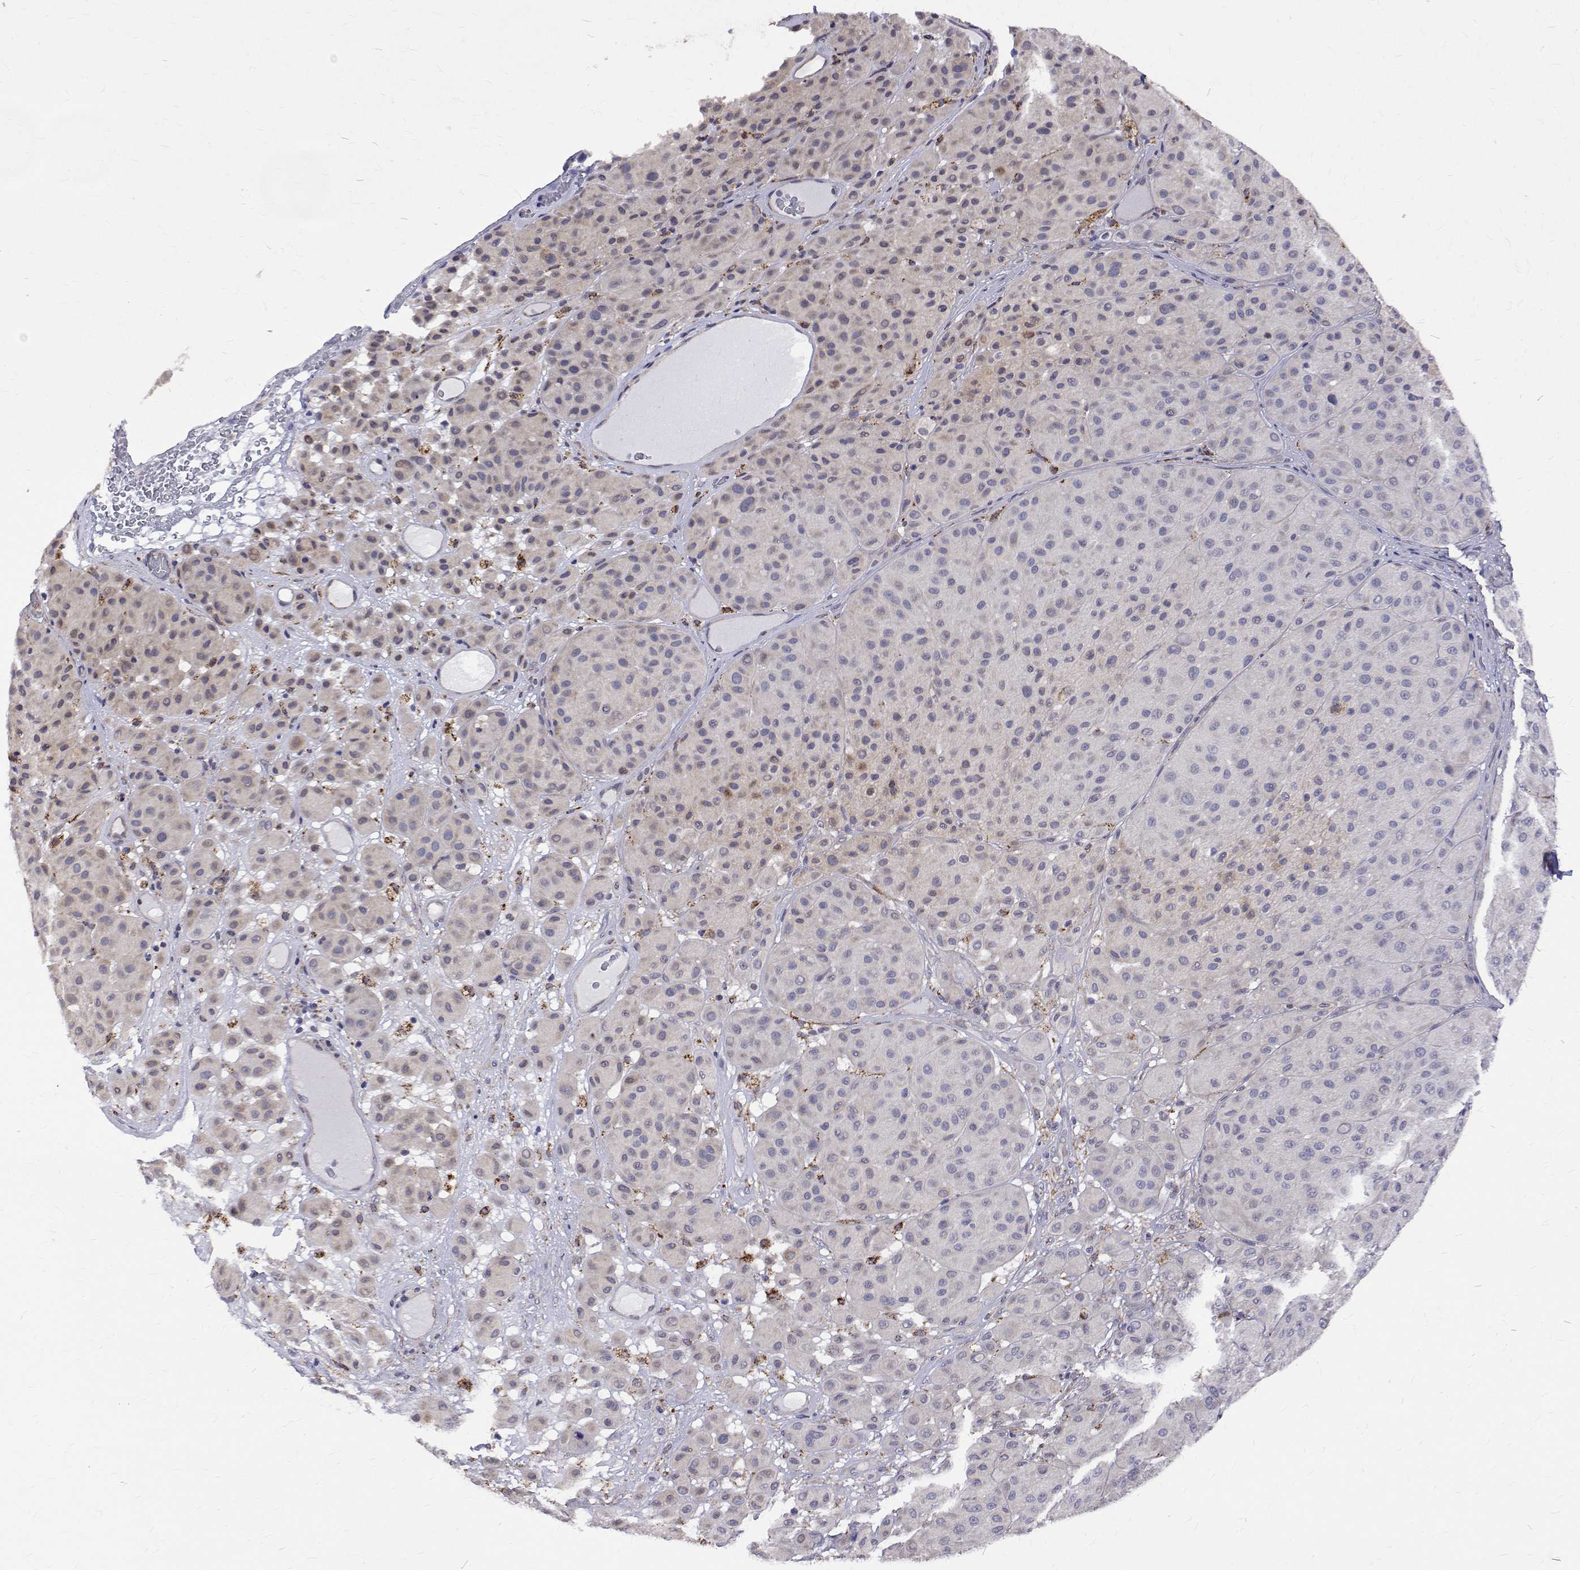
{"staining": {"intensity": "negative", "quantity": "none", "location": "none"}, "tissue": "melanoma", "cell_type": "Tumor cells", "image_type": "cancer", "snomed": [{"axis": "morphology", "description": "Malignant melanoma, Metastatic site"}, {"axis": "topography", "description": "Smooth muscle"}], "caption": "The image demonstrates no significant expression in tumor cells of melanoma.", "gene": "PADI1", "patient": {"sex": "male", "age": 41}}